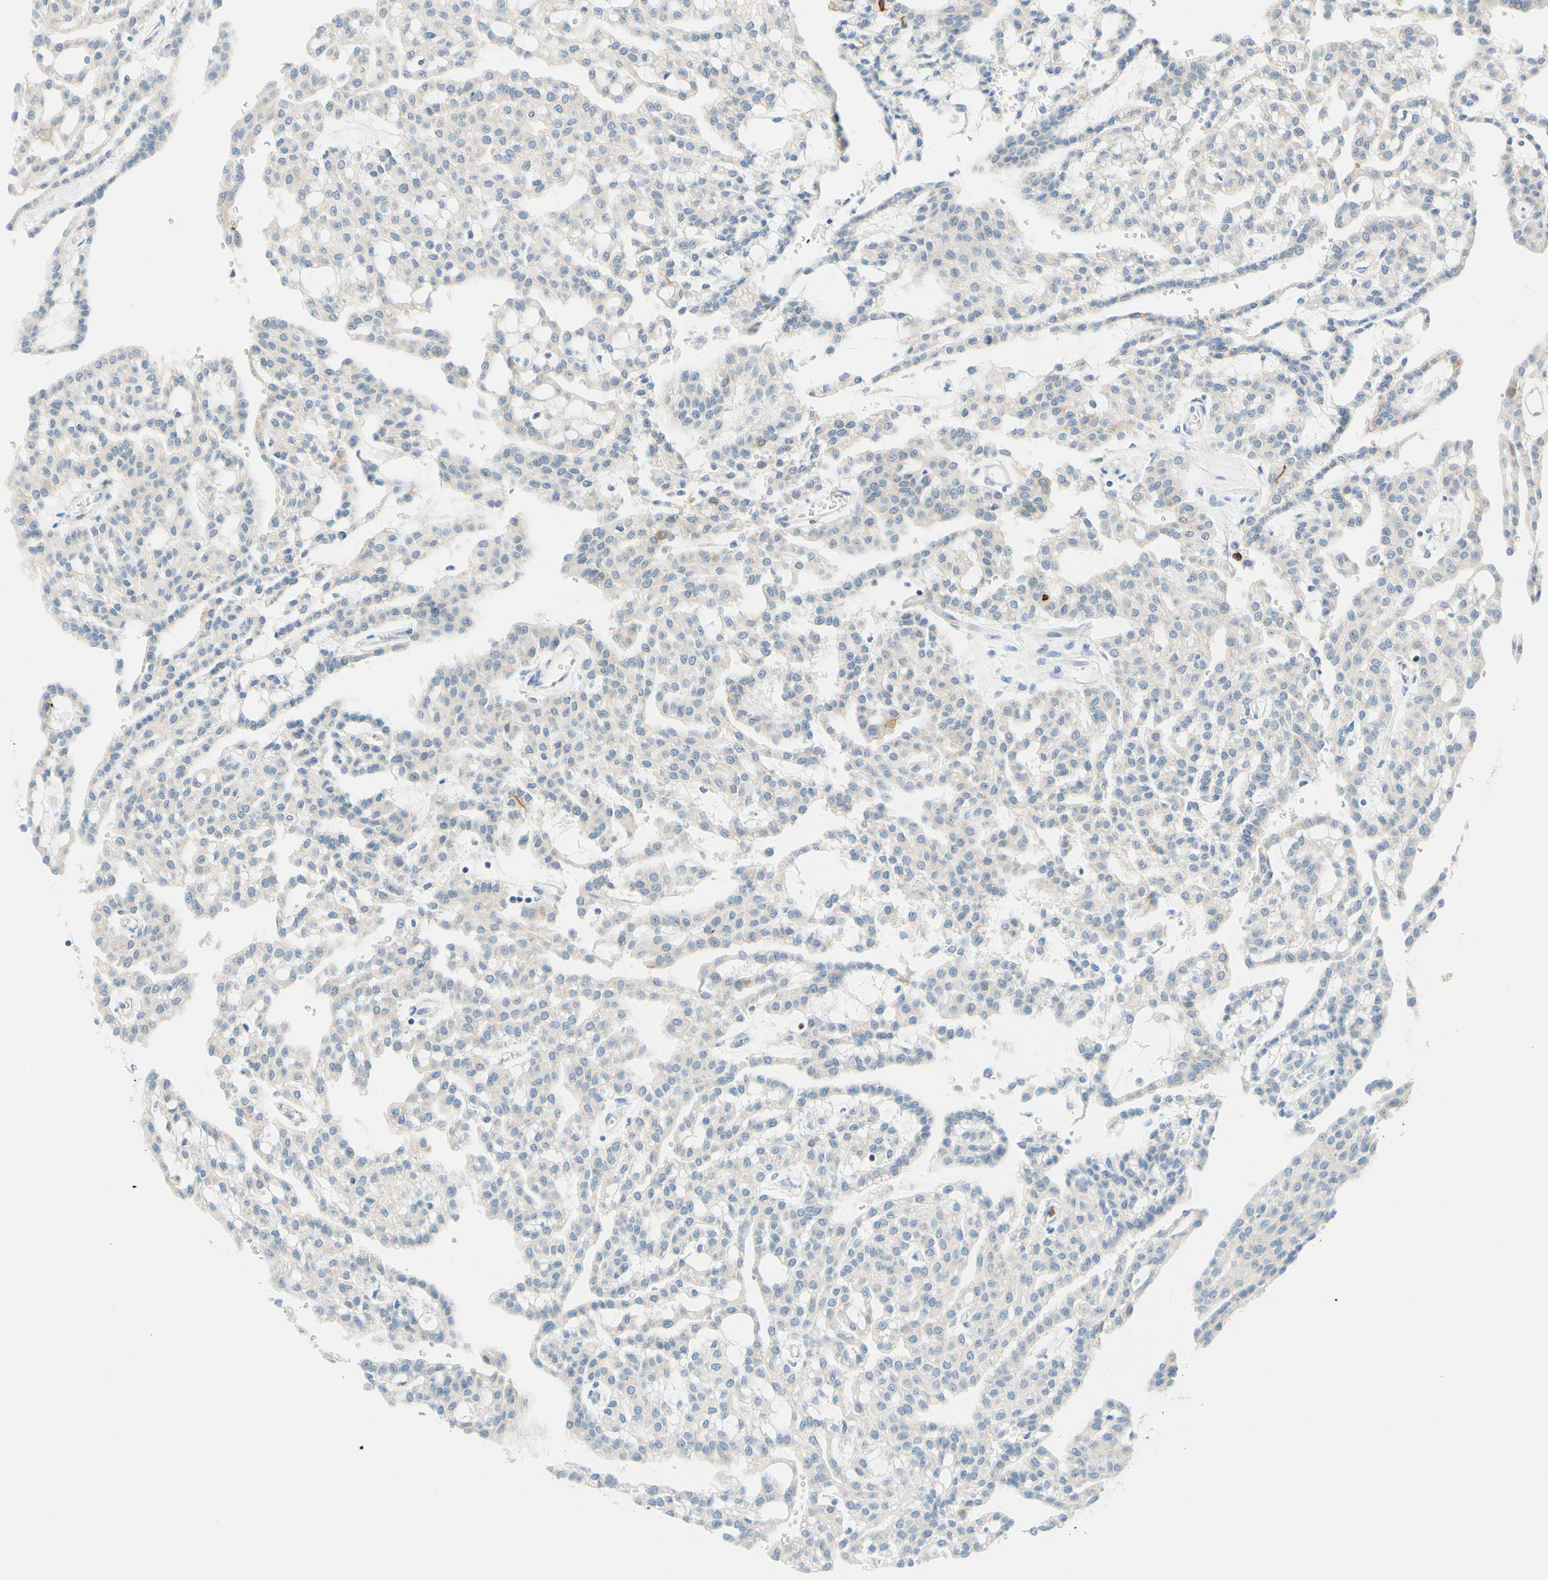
{"staining": {"intensity": "negative", "quantity": "none", "location": "none"}, "tissue": "renal cancer", "cell_type": "Tumor cells", "image_type": "cancer", "snomed": [{"axis": "morphology", "description": "Adenocarcinoma, NOS"}, {"axis": "topography", "description": "Kidney"}], "caption": "The IHC photomicrograph has no significant staining in tumor cells of renal adenocarcinoma tissue.", "gene": "TREM2", "patient": {"sex": "male", "age": 63}}